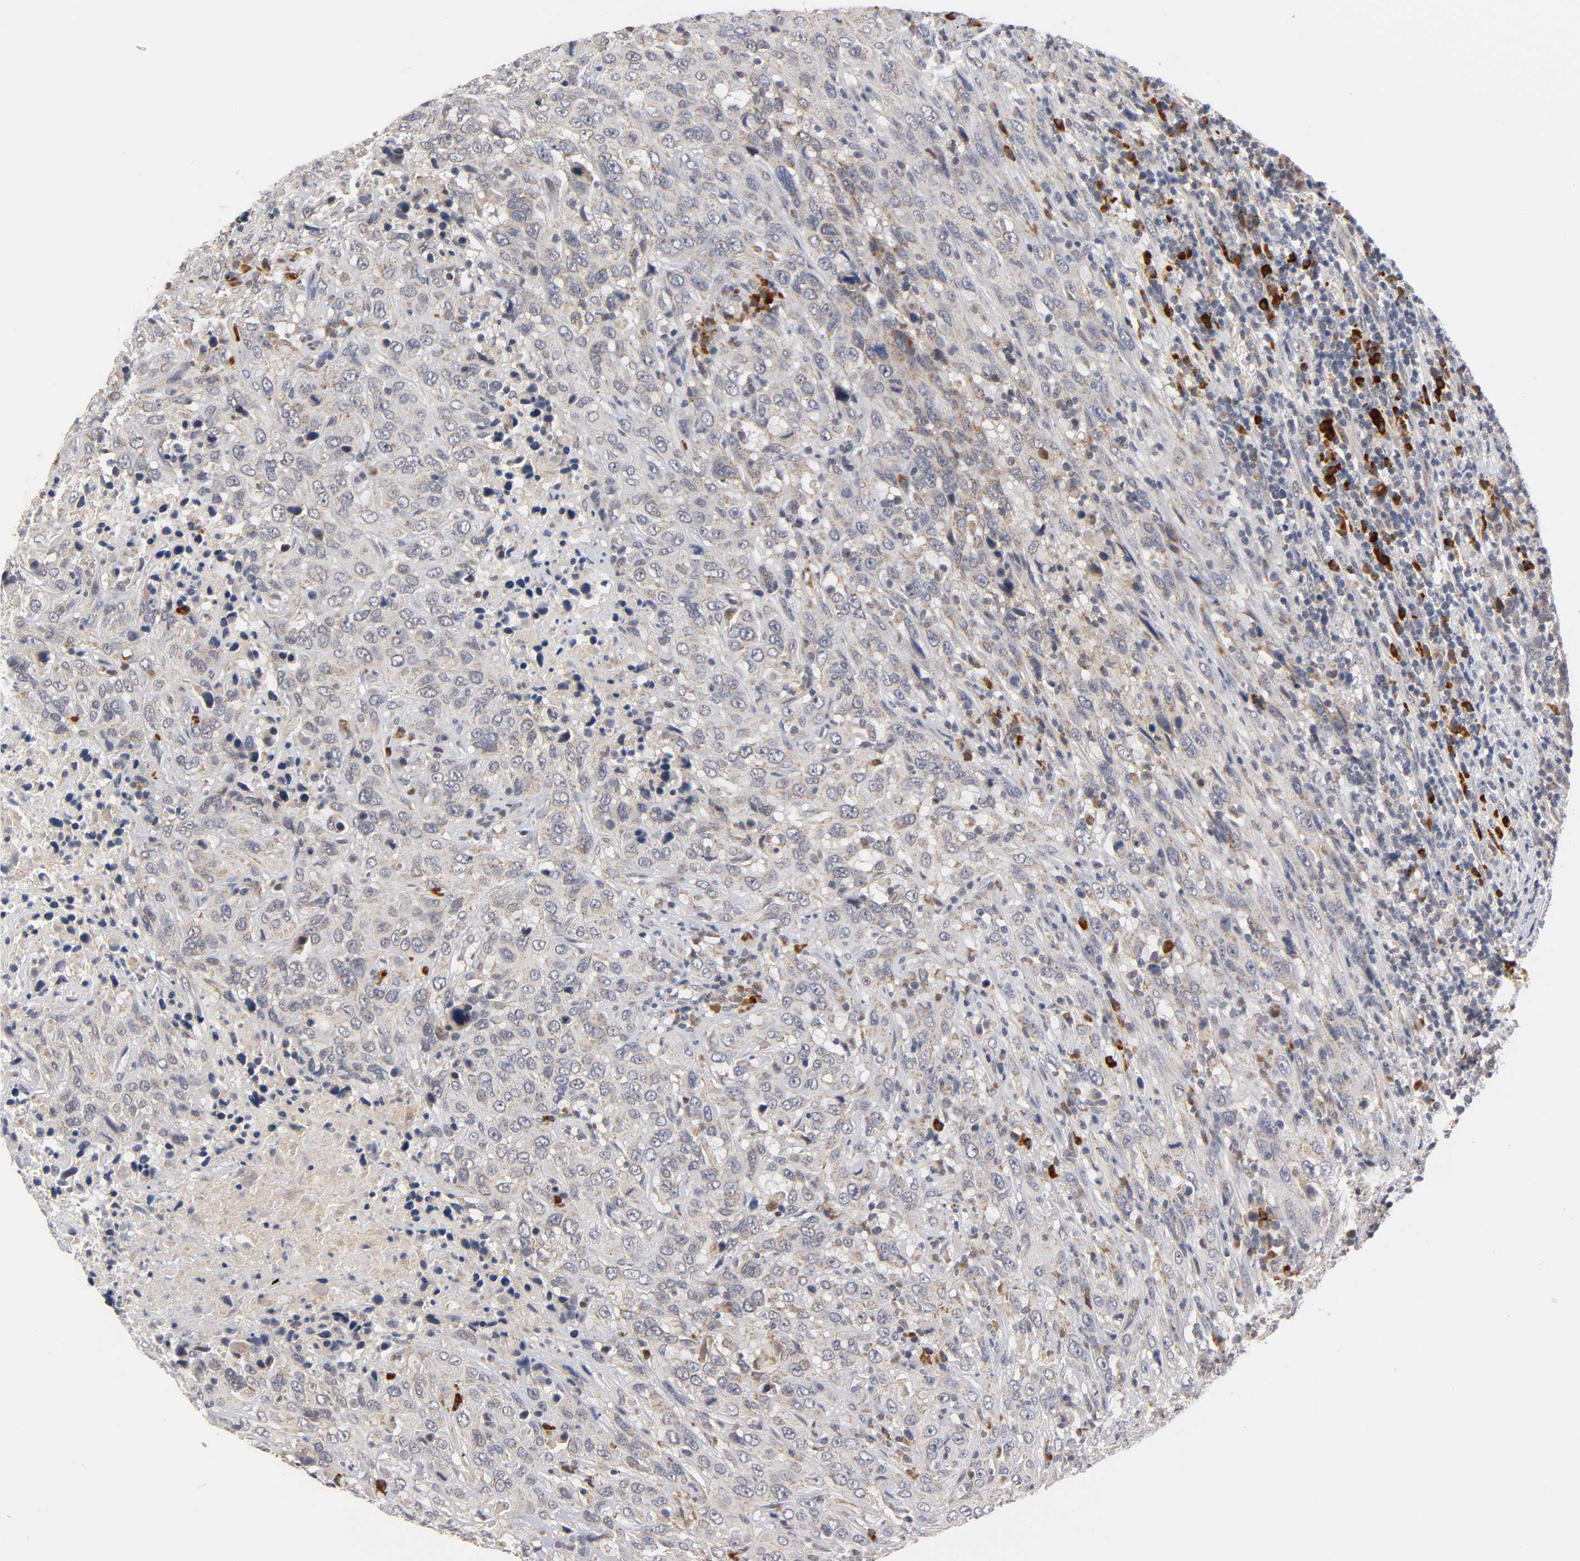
{"staining": {"intensity": "moderate", "quantity": ">75%", "location": "cytoplasmic/membranous"}, "tissue": "urothelial cancer", "cell_type": "Tumor cells", "image_type": "cancer", "snomed": [{"axis": "morphology", "description": "Urothelial carcinoma, High grade"}, {"axis": "topography", "description": "Urinary bladder"}], "caption": "Human urothelial cancer stained with a brown dye demonstrates moderate cytoplasmic/membranous positive expression in about >75% of tumor cells.", "gene": "GSTZ1", "patient": {"sex": "male", "age": 61}}